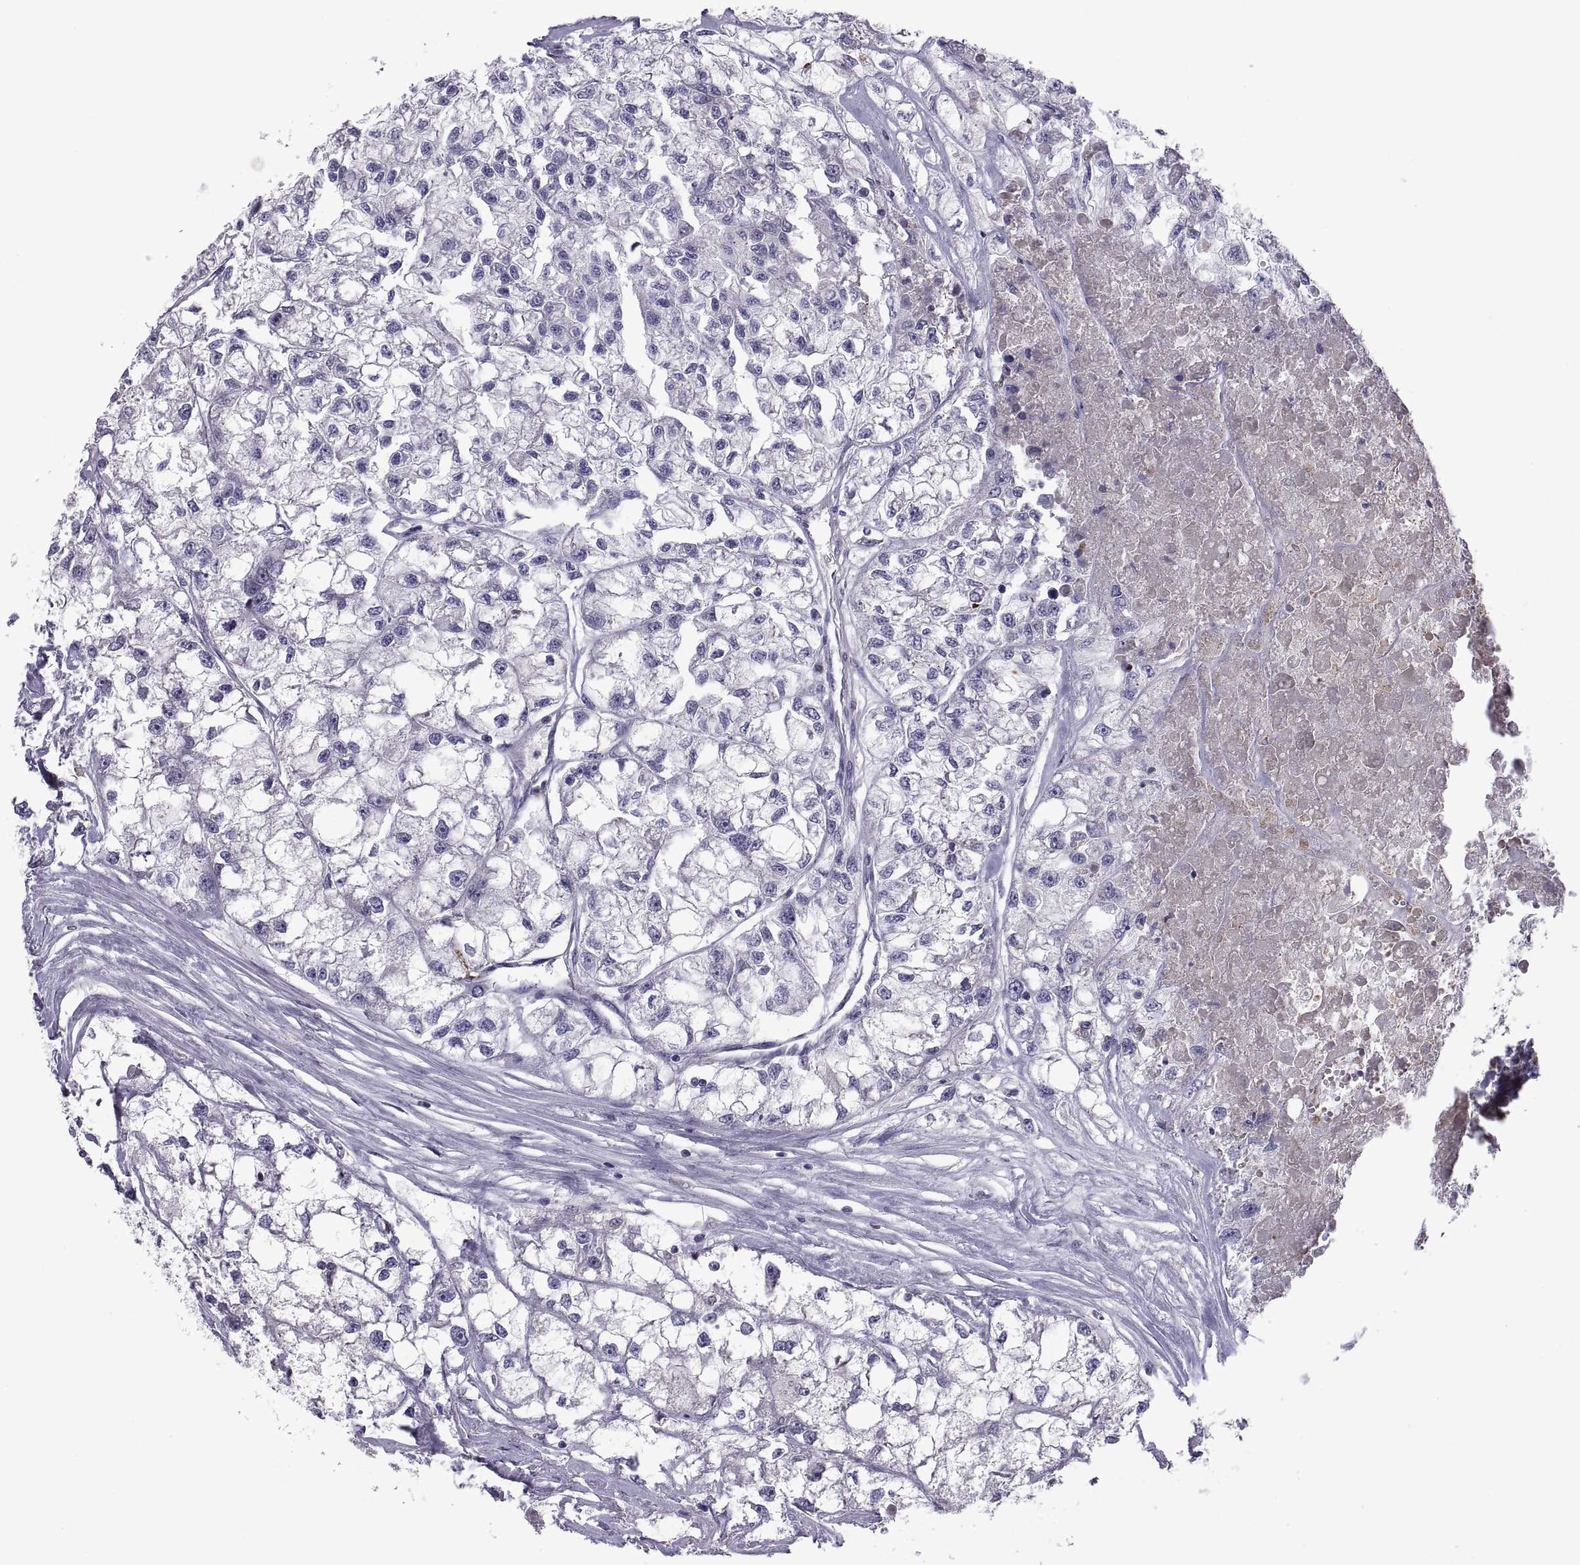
{"staining": {"intensity": "negative", "quantity": "none", "location": "none"}, "tissue": "renal cancer", "cell_type": "Tumor cells", "image_type": "cancer", "snomed": [{"axis": "morphology", "description": "Adenocarcinoma, NOS"}, {"axis": "topography", "description": "Kidney"}], "caption": "There is no significant expression in tumor cells of renal cancer.", "gene": "PKP1", "patient": {"sex": "male", "age": 56}}